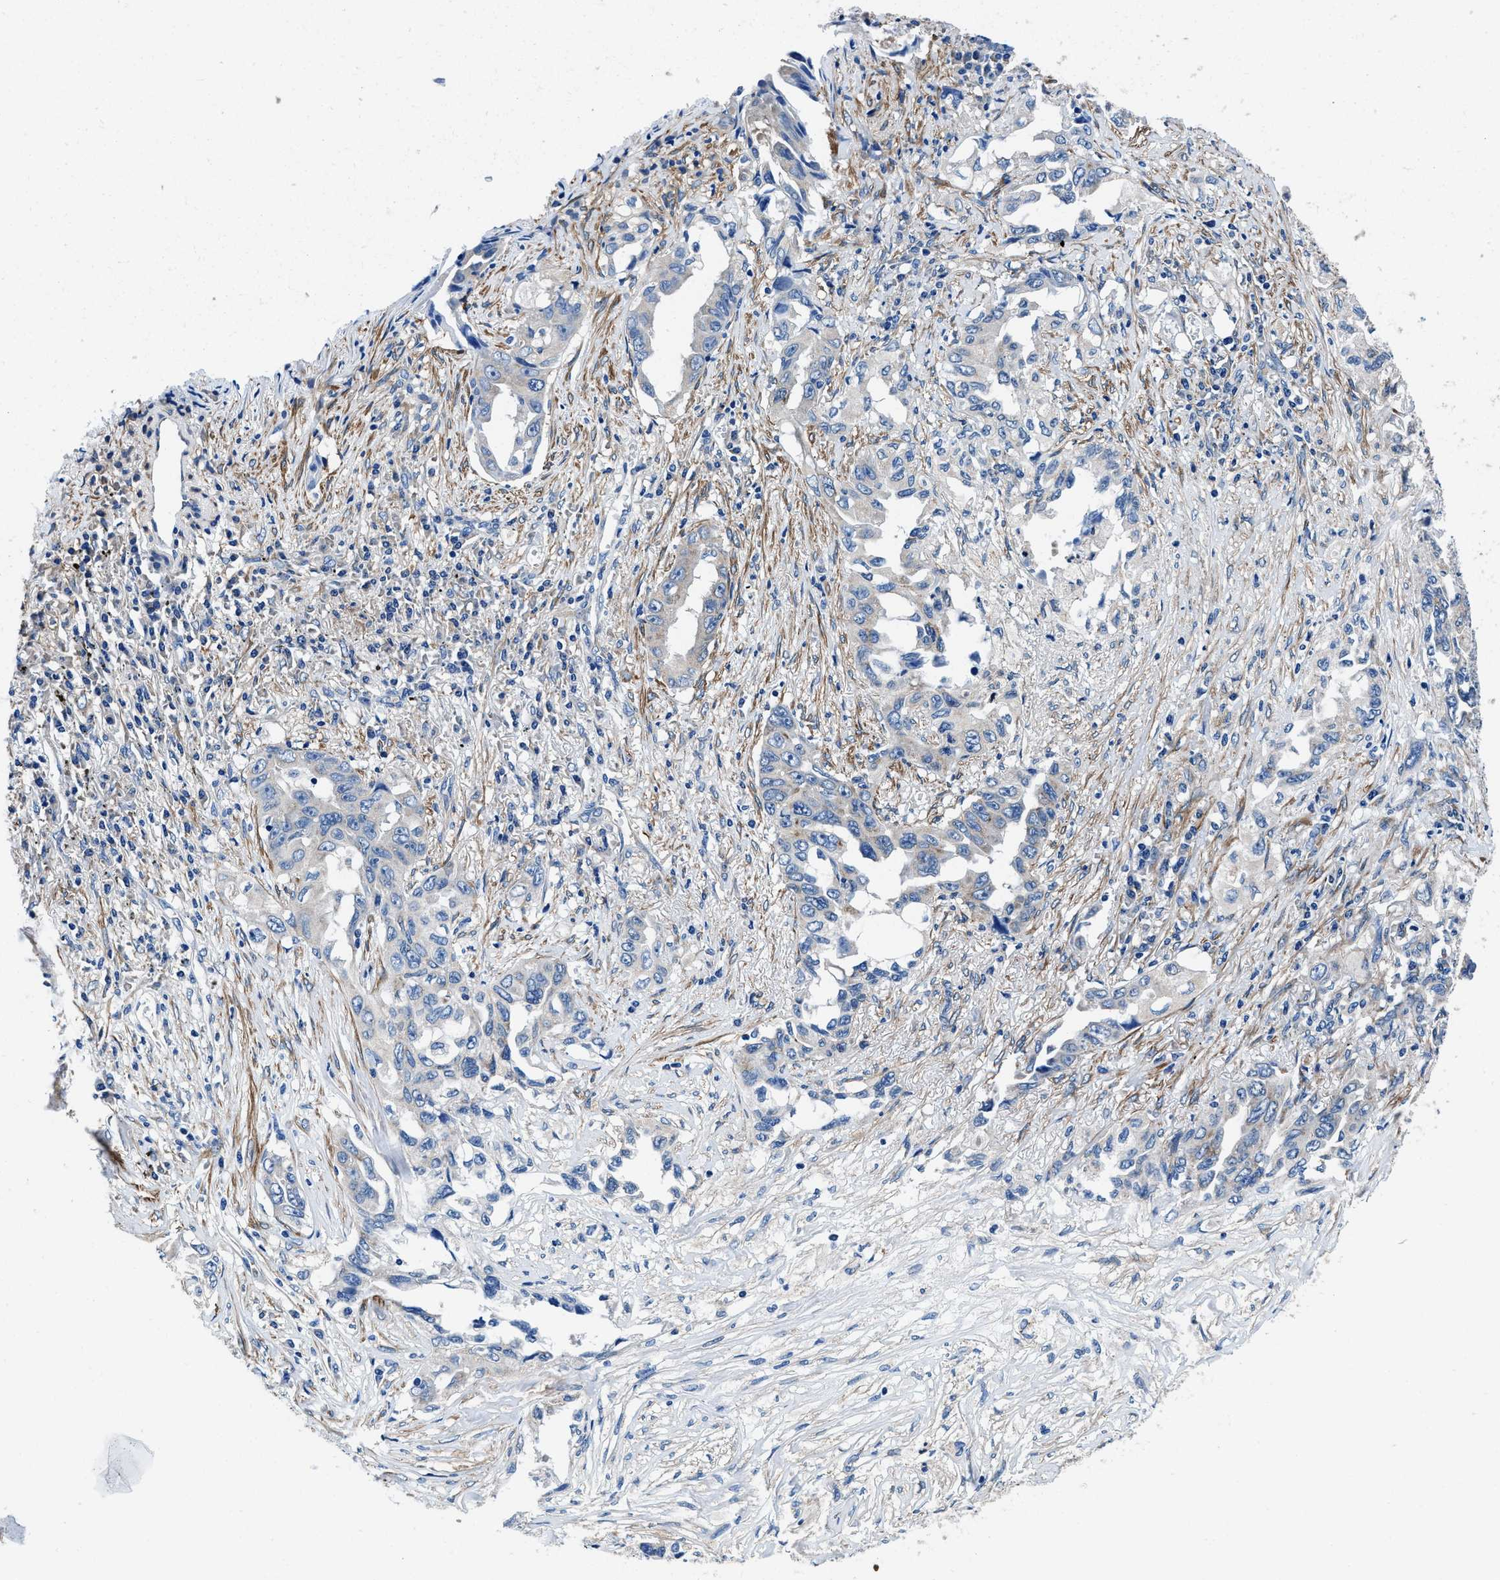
{"staining": {"intensity": "negative", "quantity": "none", "location": "none"}, "tissue": "lung cancer", "cell_type": "Tumor cells", "image_type": "cancer", "snomed": [{"axis": "morphology", "description": "Adenocarcinoma, NOS"}, {"axis": "topography", "description": "Lung"}], "caption": "DAB immunohistochemical staining of human lung cancer displays no significant positivity in tumor cells.", "gene": "NEU1", "patient": {"sex": "female", "age": 51}}